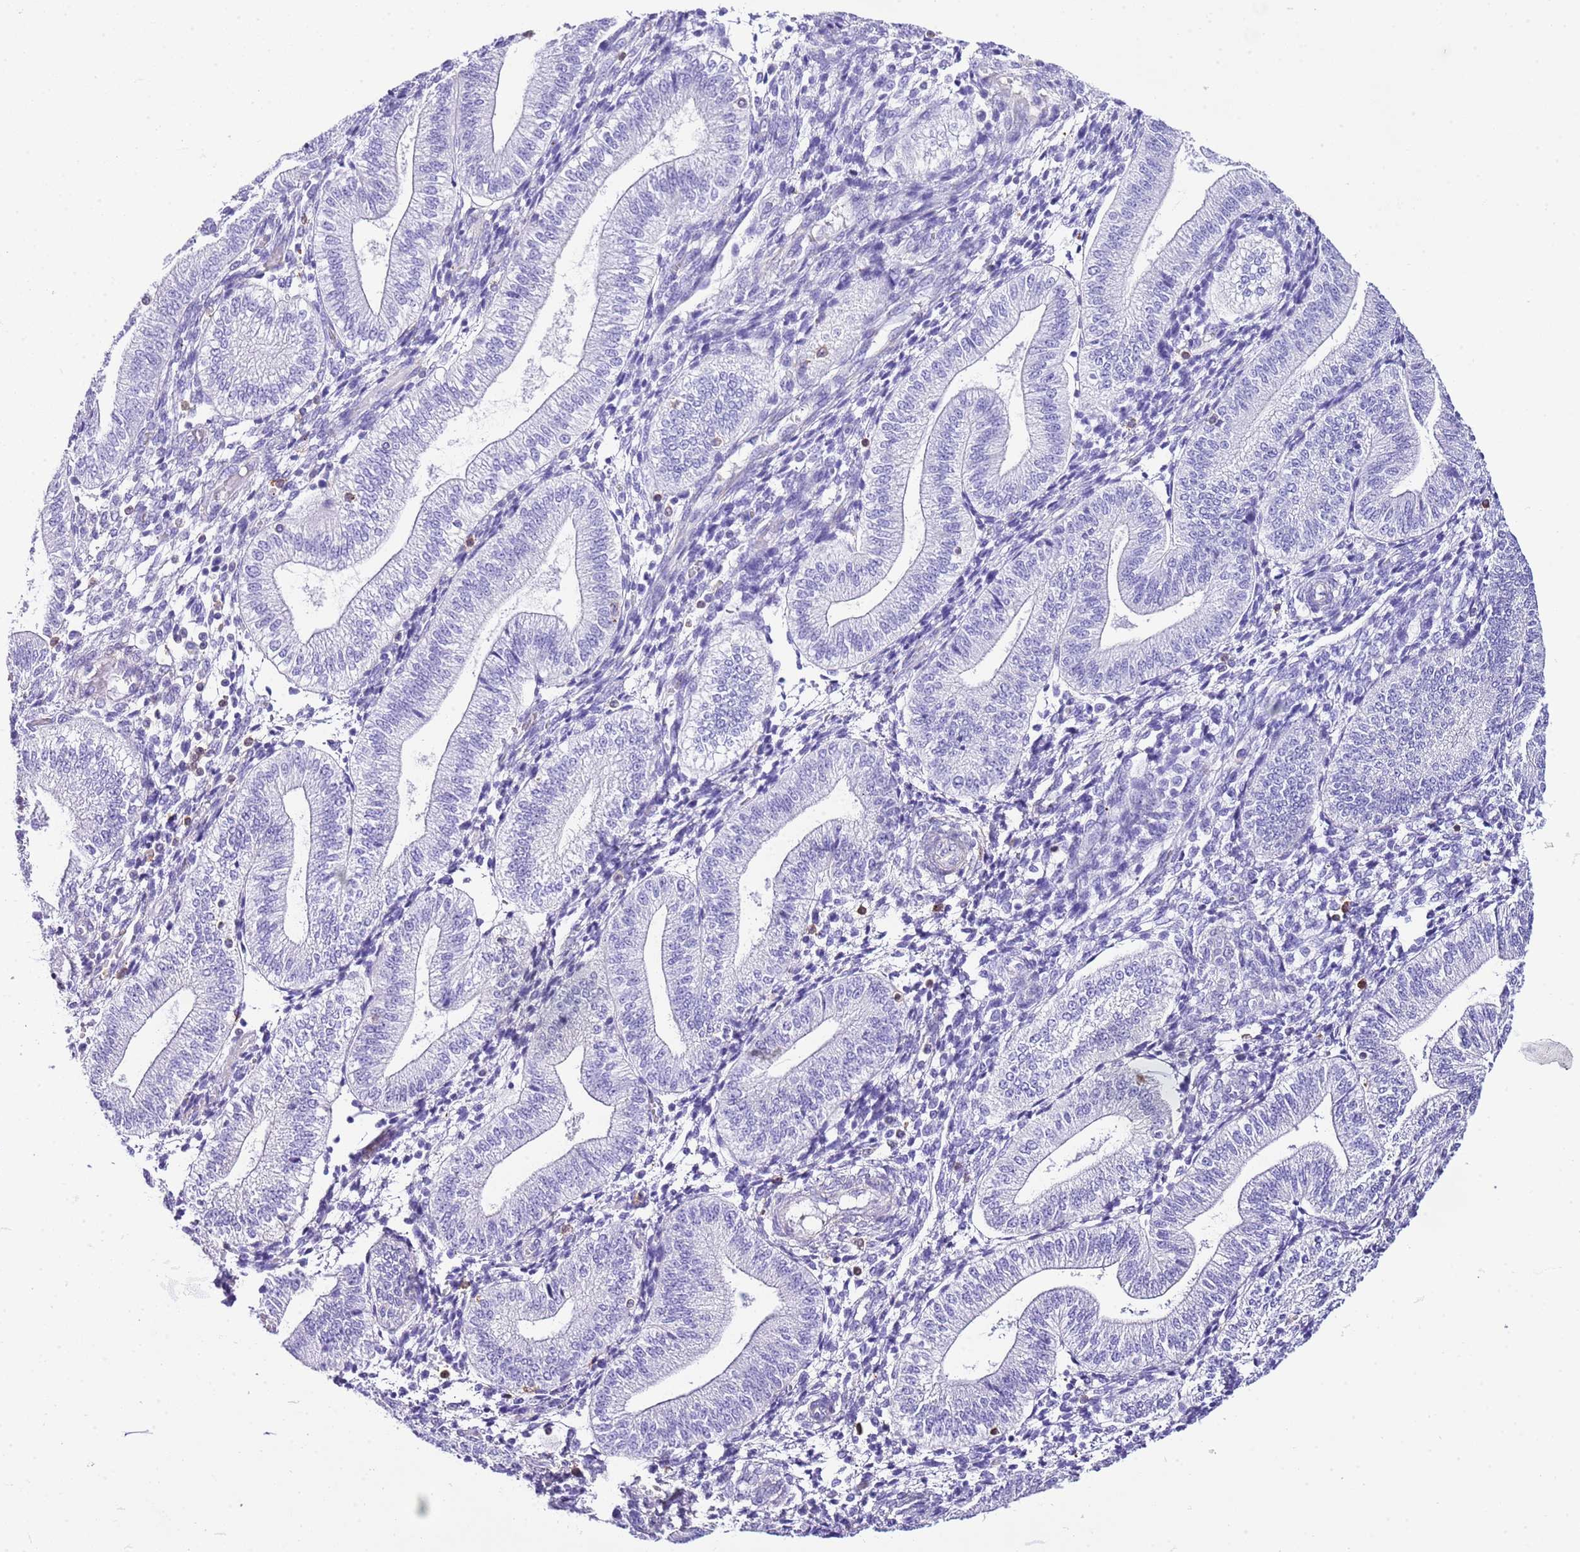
{"staining": {"intensity": "negative", "quantity": "none", "location": "none"}, "tissue": "endometrium", "cell_type": "Cells in endometrial stroma", "image_type": "normal", "snomed": [{"axis": "morphology", "description": "Normal tissue, NOS"}, {"axis": "topography", "description": "Endometrium"}], "caption": "A high-resolution photomicrograph shows IHC staining of benign endometrium, which displays no significant positivity in cells in endometrial stroma. Brightfield microscopy of IHC stained with DAB (brown) and hematoxylin (blue), captured at high magnification.", "gene": "CNN2", "patient": {"sex": "female", "age": 34}}